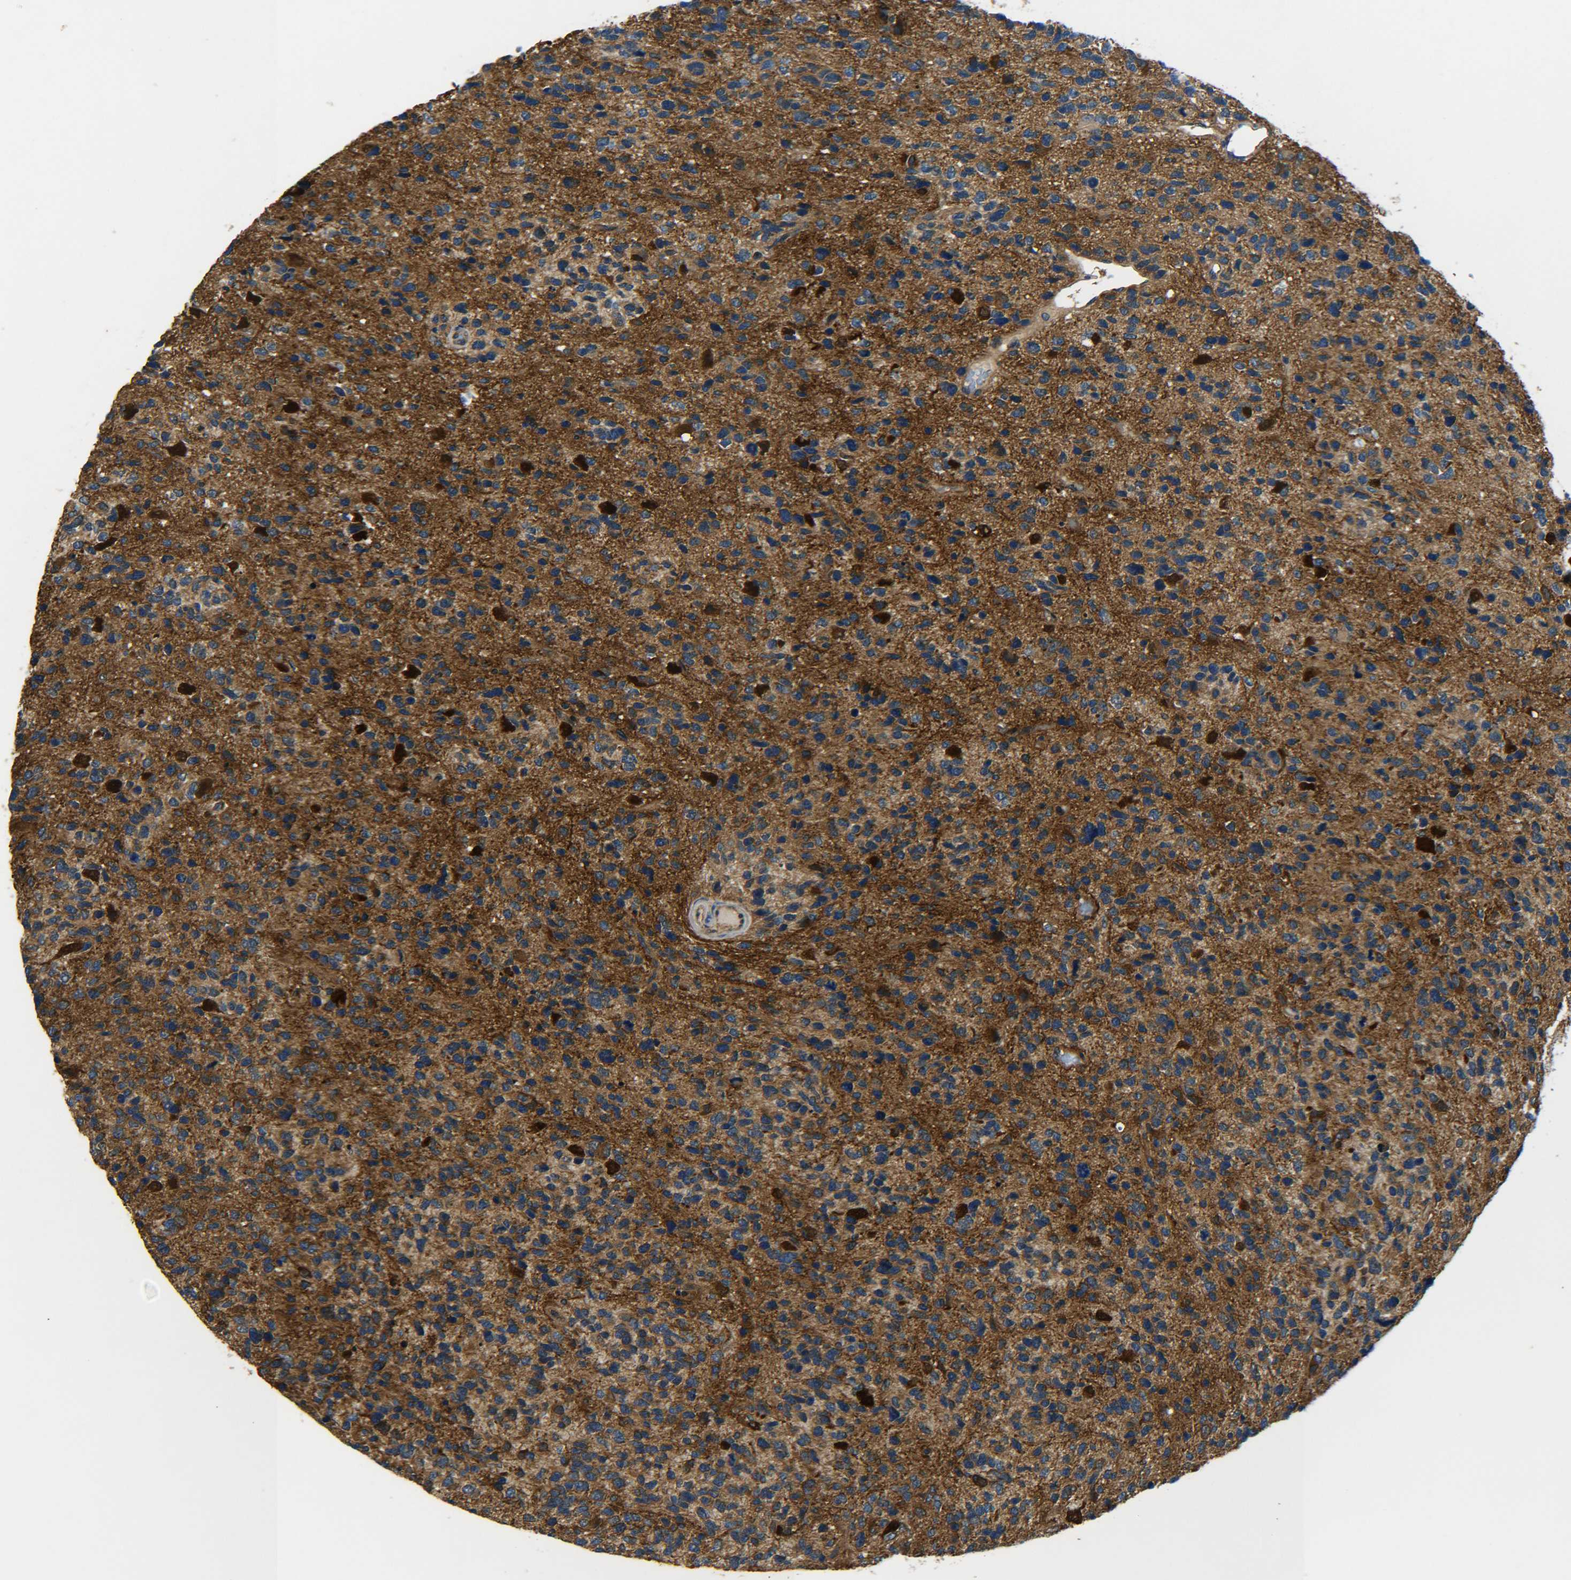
{"staining": {"intensity": "moderate", "quantity": ">75%", "location": "cytoplasmic/membranous"}, "tissue": "glioma", "cell_type": "Tumor cells", "image_type": "cancer", "snomed": [{"axis": "morphology", "description": "Glioma, malignant, High grade"}, {"axis": "topography", "description": "Brain"}], "caption": "Glioma stained with immunohistochemistry shows moderate cytoplasmic/membranous positivity in about >75% of tumor cells.", "gene": "PREB", "patient": {"sex": "female", "age": 58}}